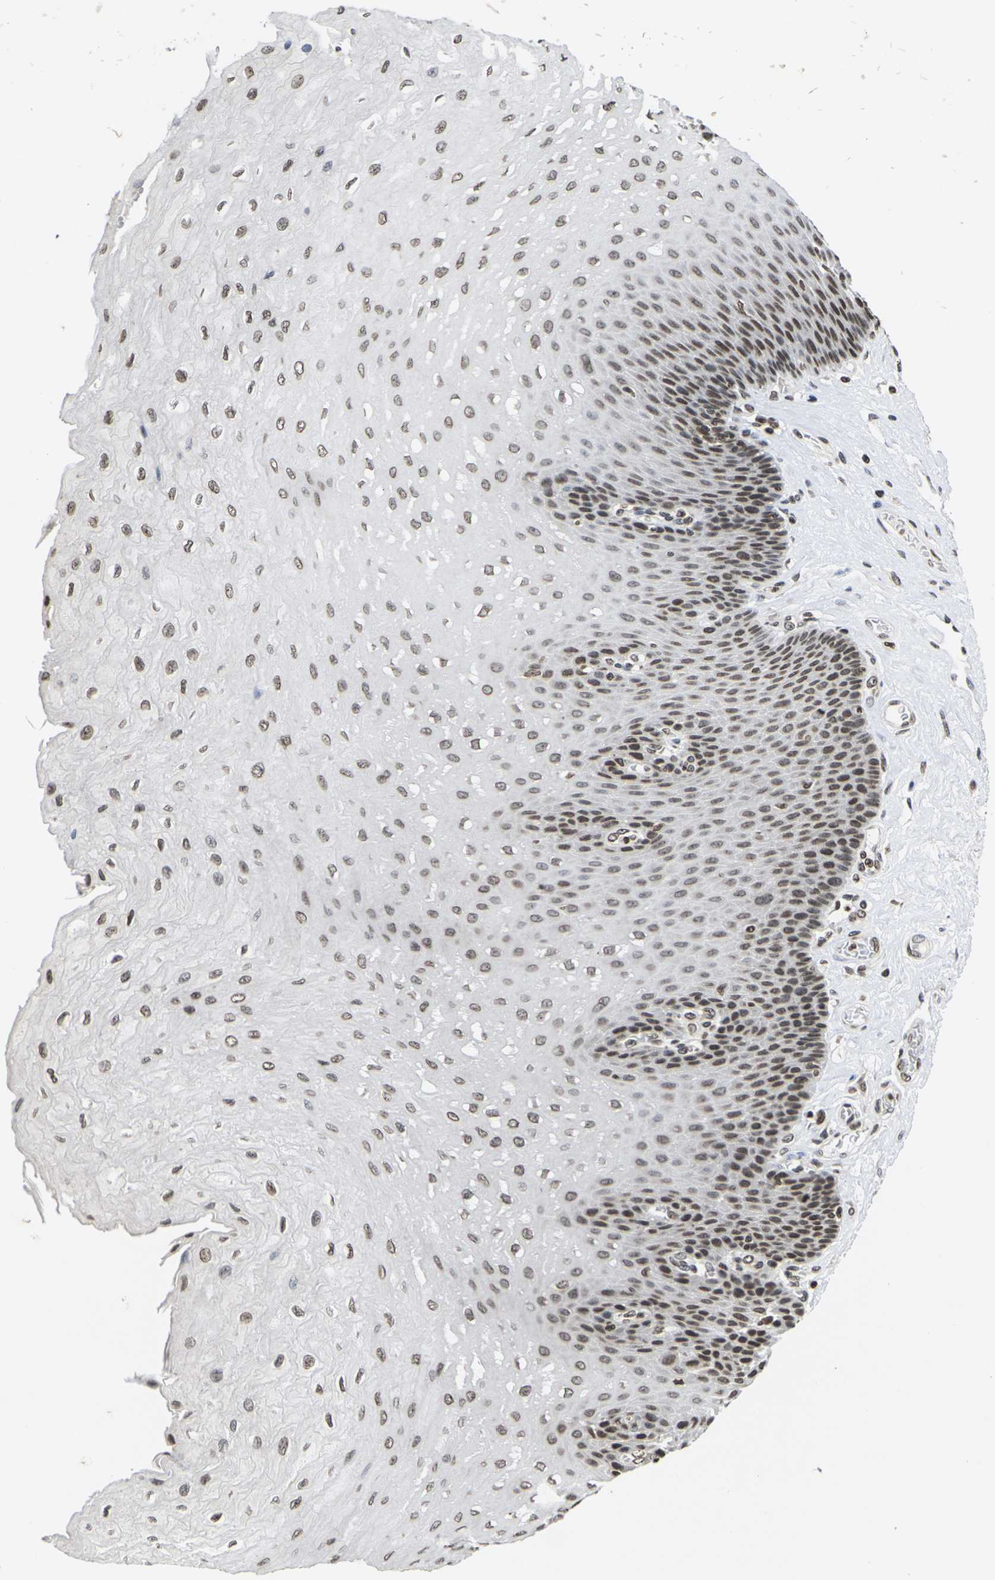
{"staining": {"intensity": "moderate", "quantity": ">75%", "location": "nuclear"}, "tissue": "esophagus", "cell_type": "Squamous epithelial cells", "image_type": "normal", "snomed": [{"axis": "morphology", "description": "Normal tissue, NOS"}, {"axis": "topography", "description": "Esophagus"}], "caption": "Immunohistochemistry (DAB (3,3'-diaminobenzidine)) staining of unremarkable esophagus displays moderate nuclear protein expression in about >75% of squamous epithelial cells. (DAB IHC with brightfield microscopy, high magnification).", "gene": "ETV5", "patient": {"sex": "female", "age": 72}}